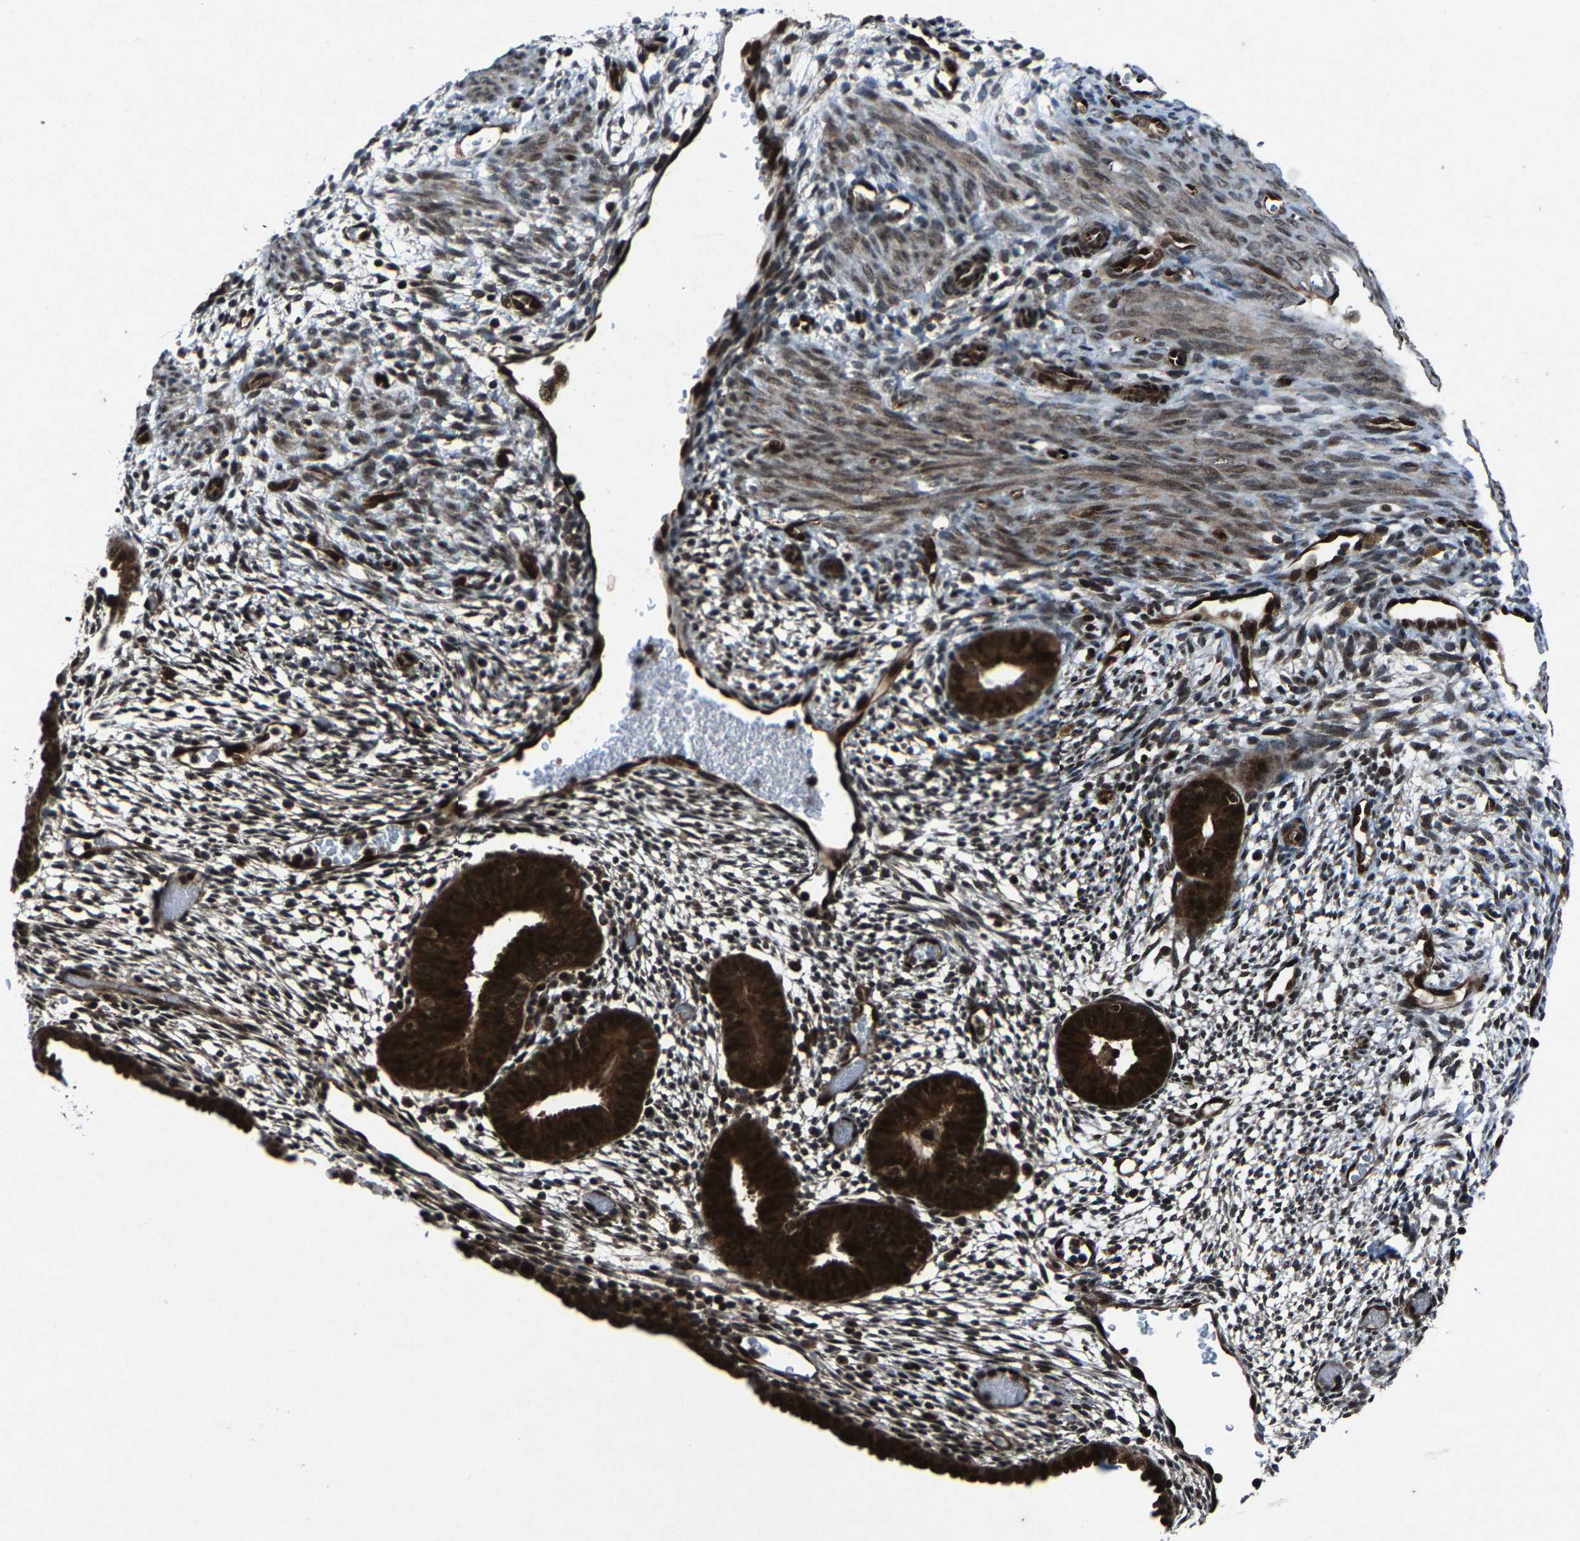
{"staining": {"intensity": "moderate", "quantity": "<25%", "location": "nuclear"}, "tissue": "endometrium", "cell_type": "Cells in endometrial stroma", "image_type": "normal", "snomed": [{"axis": "morphology", "description": "Normal tissue, NOS"}, {"axis": "morphology", "description": "Atrophy, NOS"}, {"axis": "topography", "description": "Uterus"}, {"axis": "topography", "description": "Endometrium"}], "caption": "A brown stain labels moderate nuclear staining of a protein in cells in endometrial stroma of benign endometrium. The protein of interest is shown in brown color, while the nuclei are stained blue.", "gene": "ATXN3", "patient": {"sex": "female", "age": 68}}